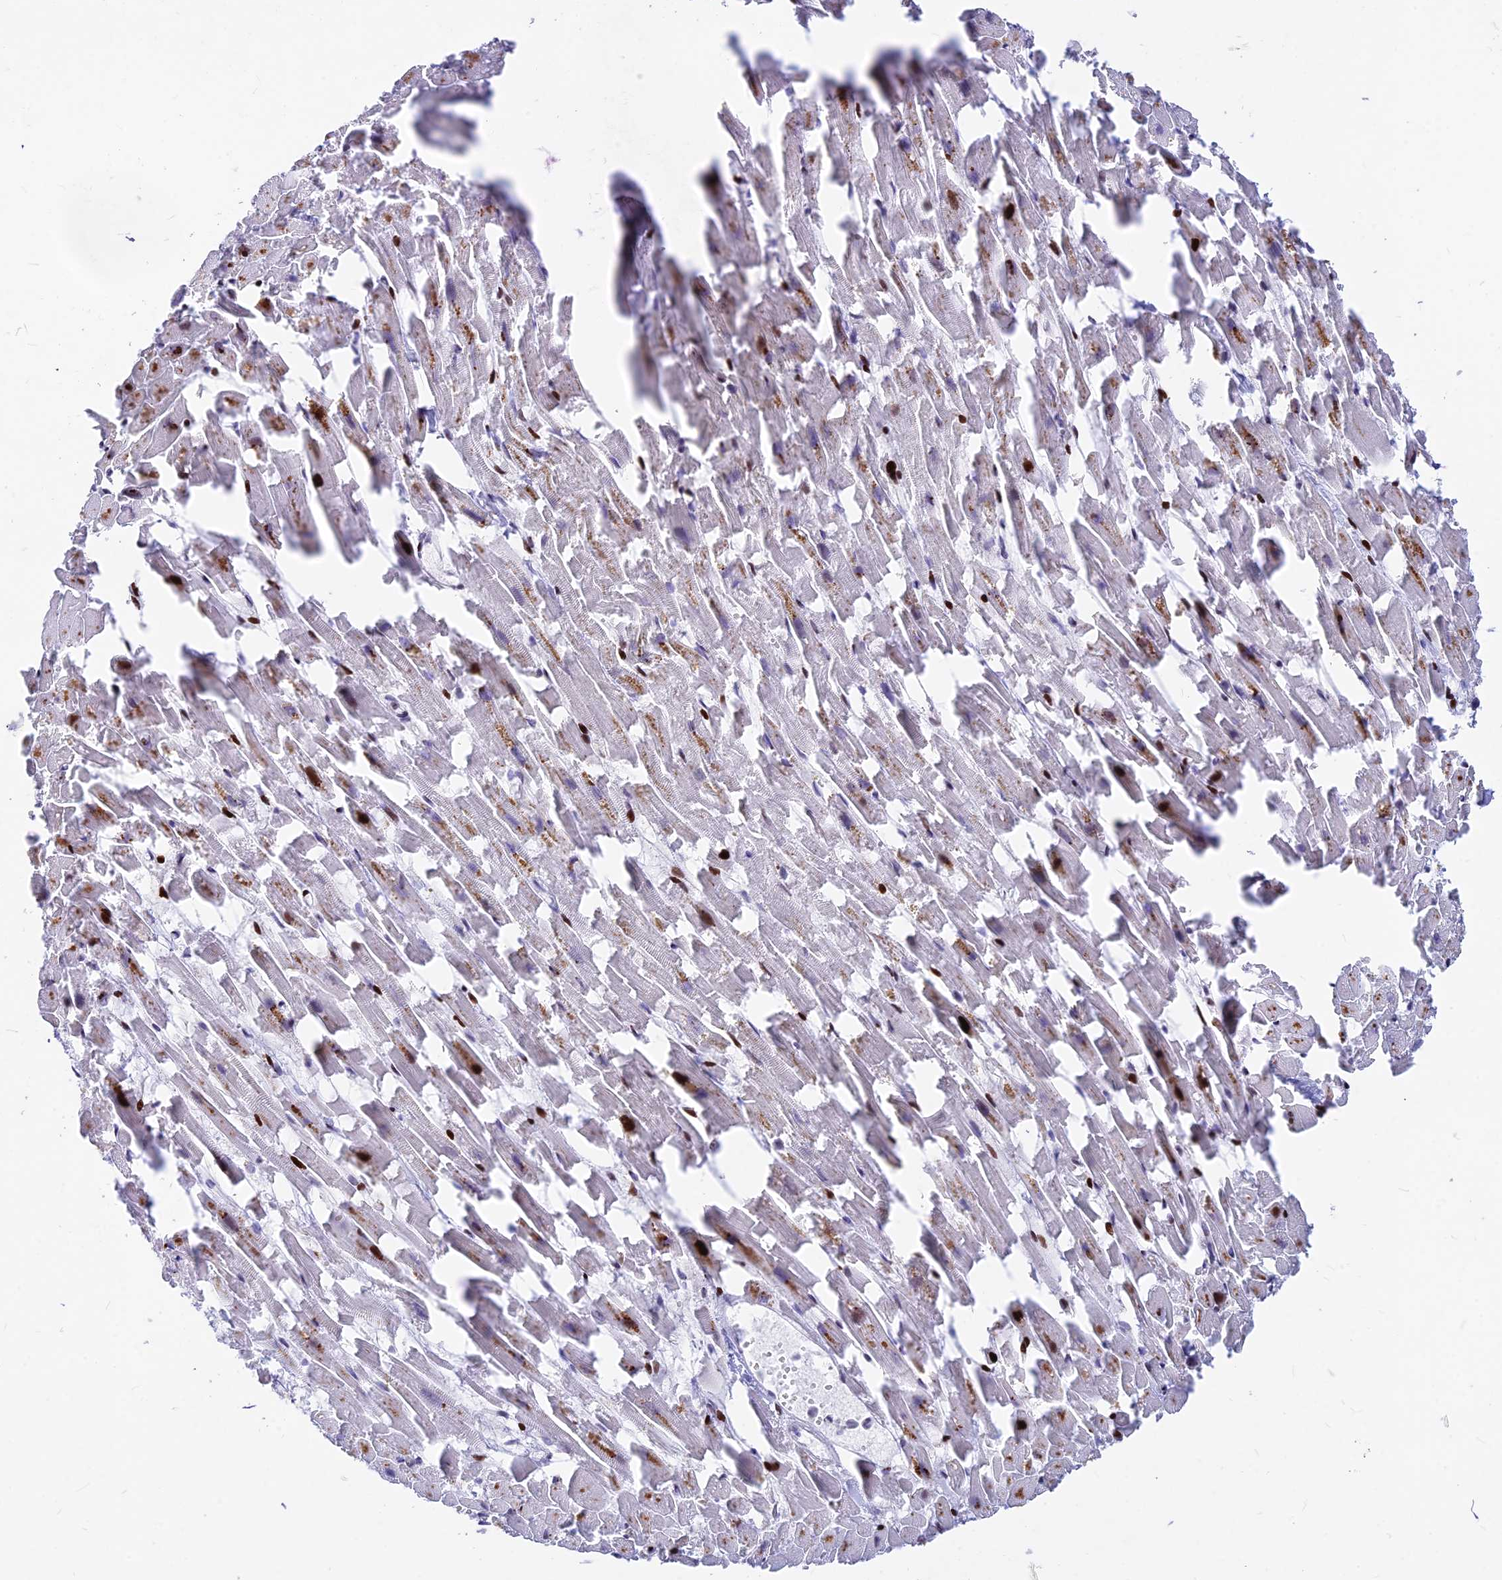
{"staining": {"intensity": "negative", "quantity": "none", "location": "none"}, "tissue": "heart muscle", "cell_type": "Cardiomyocytes", "image_type": "normal", "snomed": [{"axis": "morphology", "description": "Normal tissue, NOS"}, {"axis": "topography", "description": "Heart"}], "caption": "This is a micrograph of IHC staining of unremarkable heart muscle, which shows no positivity in cardiomyocytes. (DAB IHC visualized using brightfield microscopy, high magnification).", "gene": "PRPS1", "patient": {"sex": "female", "age": 64}}